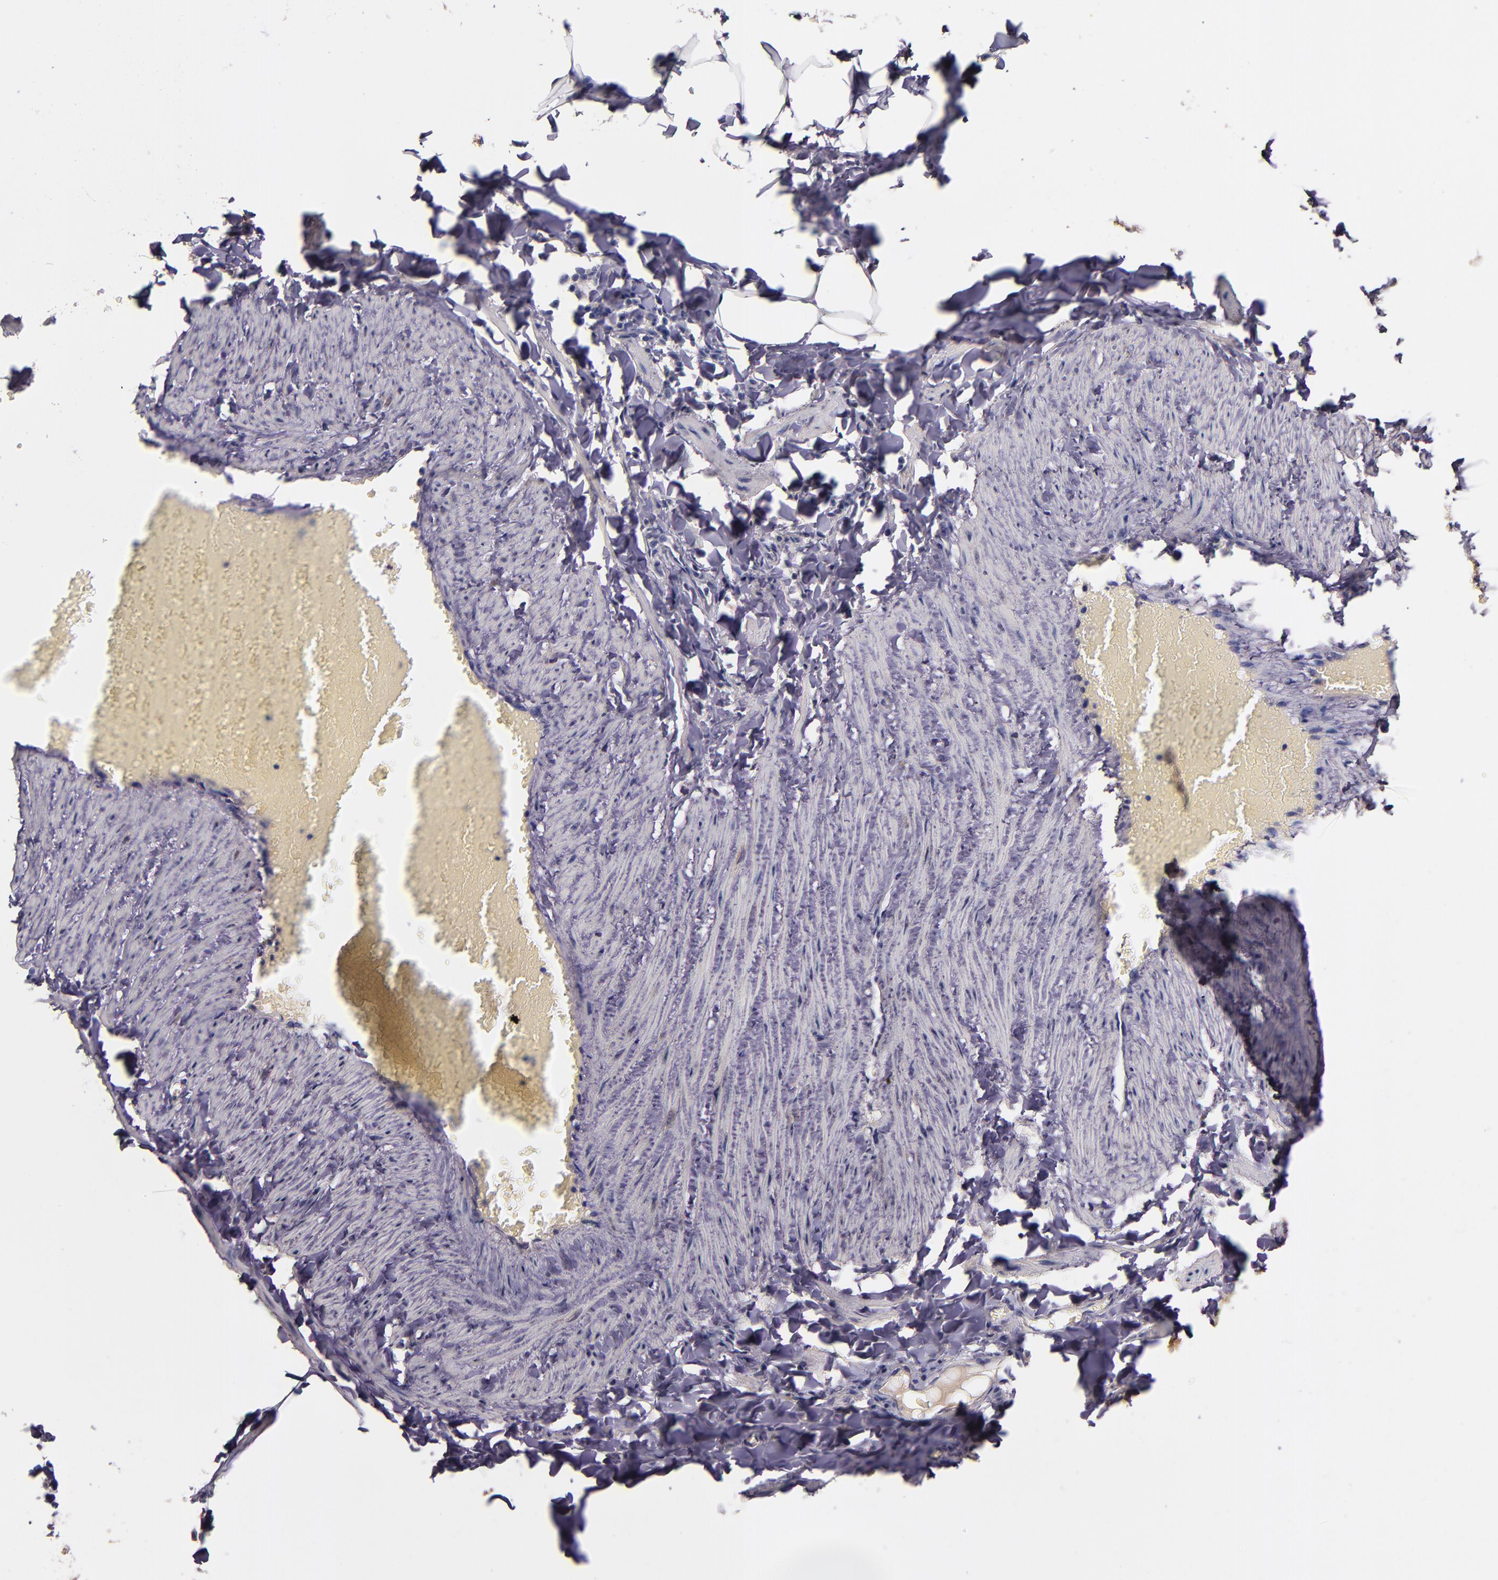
{"staining": {"intensity": "negative", "quantity": "none", "location": "none"}, "tissue": "adipose tissue", "cell_type": "Adipocytes", "image_type": "normal", "snomed": [{"axis": "morphology", "description": "Normal tissue, NOS"}, {"axis": "topography", "description": "Vascular tissue"}], "caption": "The IHC image has no significant positivity in adipocytes of adipose tissue.", "gene": "PRAF2", "patient": {"sex": "male", "age": 41}}